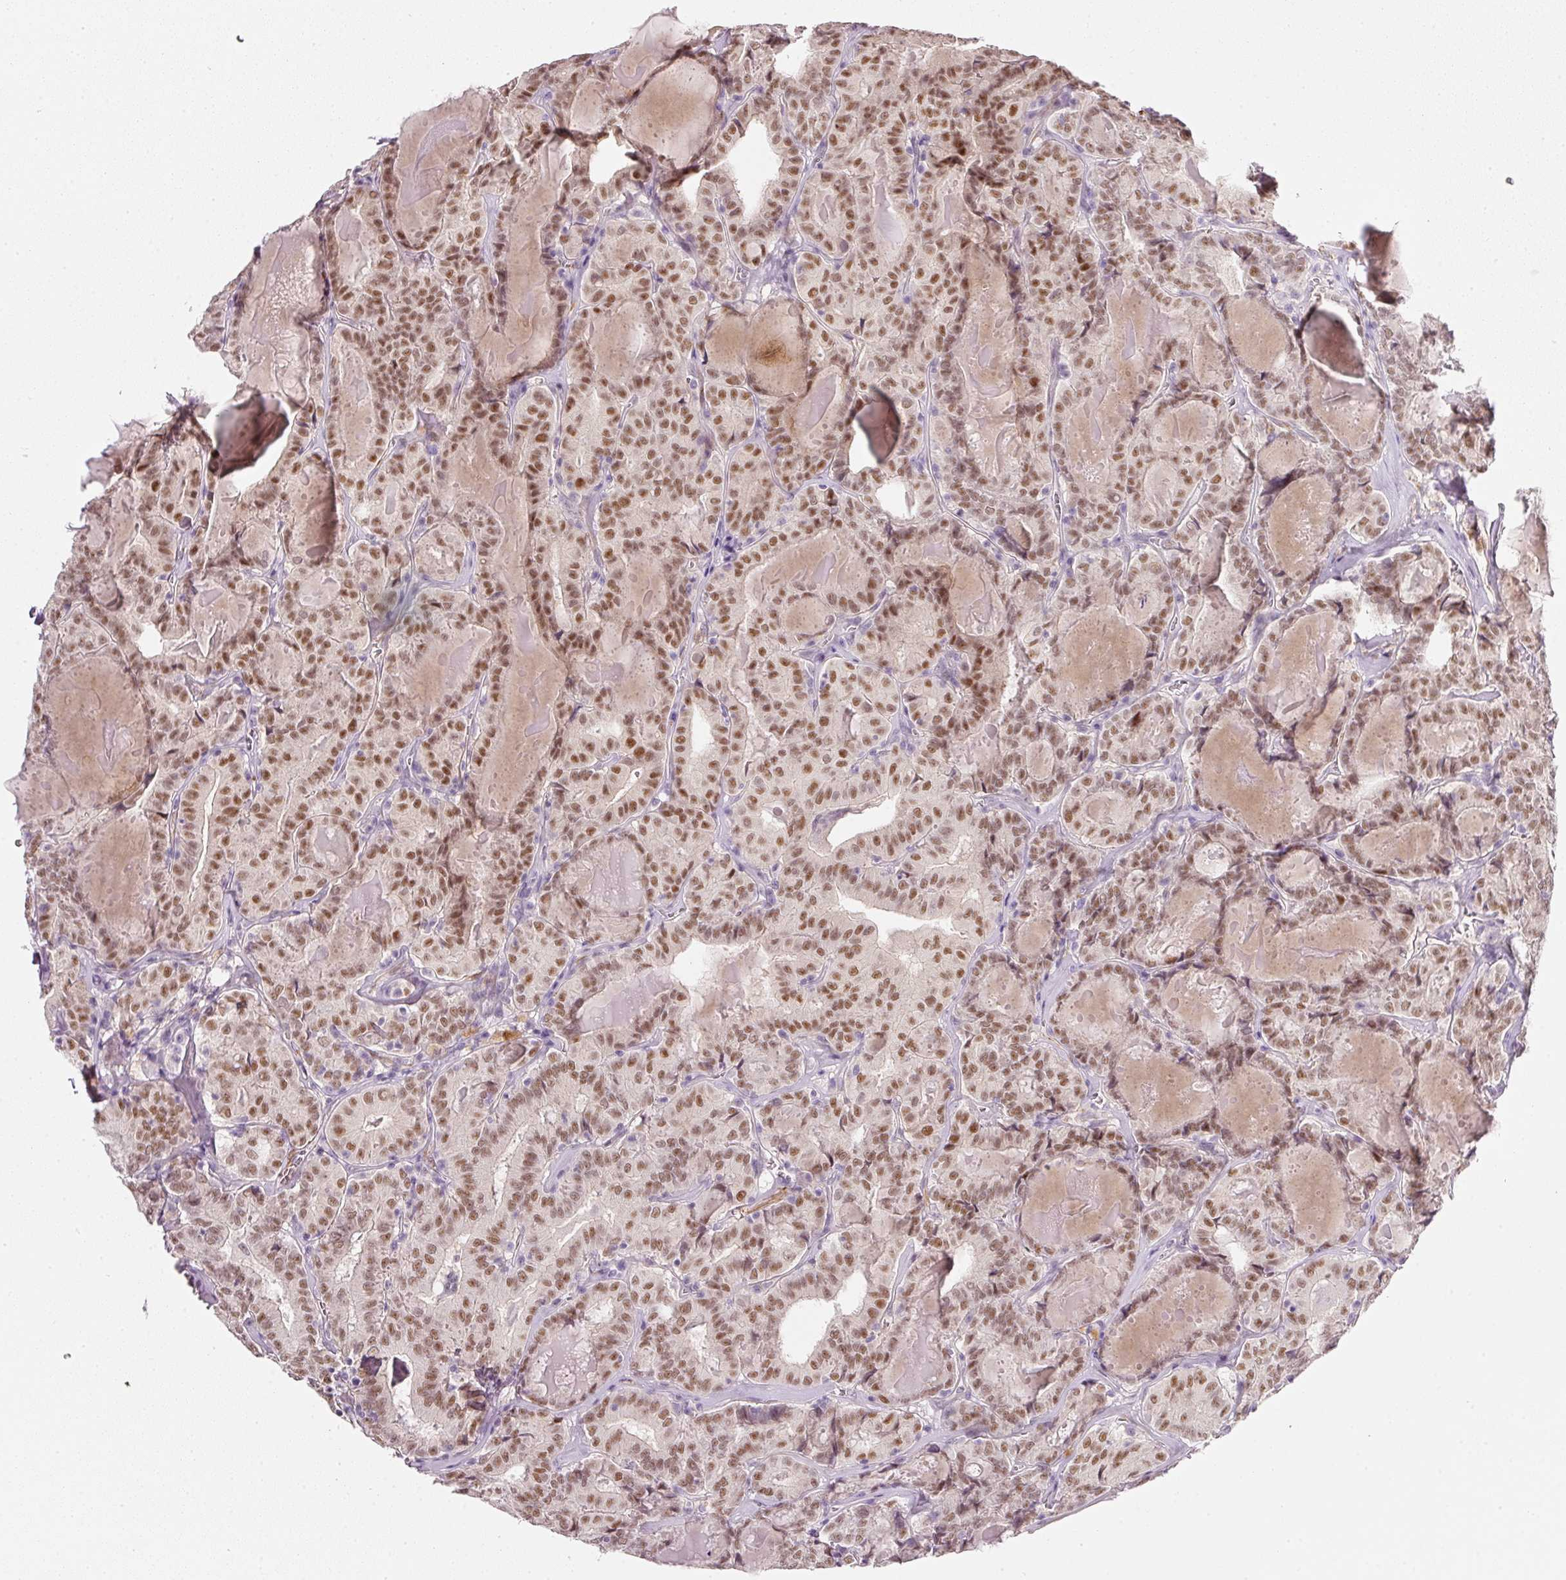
{"staining": {"intensity": "moderate", "quantity": ">75%", "location": "nuclear"}, "tissue": "thyroid cancer", "cell_type": "Tumor cells", "image_type": "cancer", "snomed": [{"axis": "morphology", "description": "Papillary adenocarcinoma, NOS"}, {"axis": "topography", "description": "Thyroid gland"}], "caption": "A high-resolution image shows IHC staining of papillary adenocarcinoma (thyroid), which reveals moderate nuclear staining in about >75% of tumor cells.", "gene": "TOGARAM1", "patient": {"sex": "female", "age": 72}}